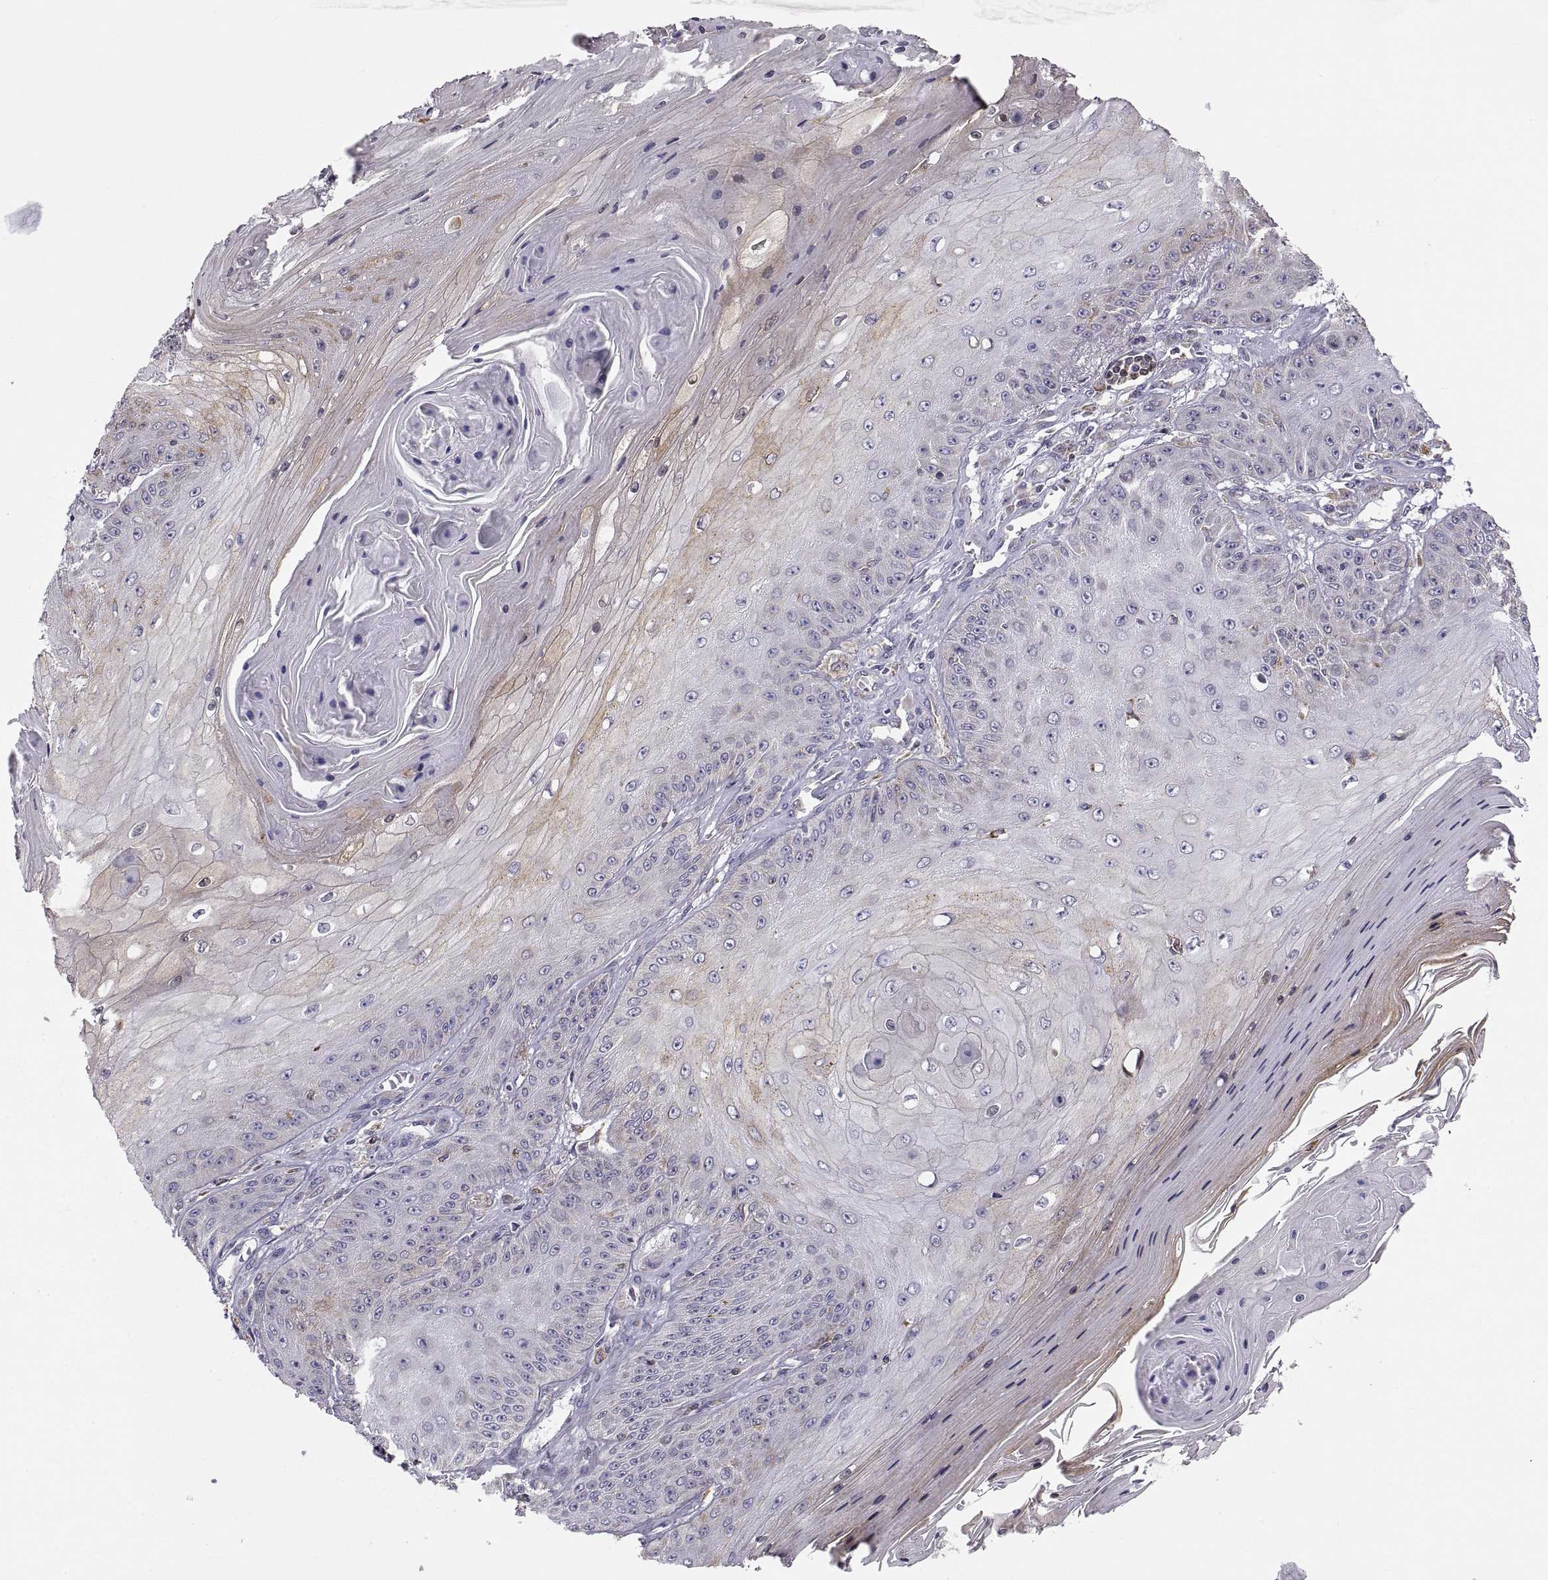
{"staining": {"intensity": "moderate", "quantity": "<25%", "location": "cytoplasmic/membranous"}, "tissue": "skin cancer", "cell_type": "Tumor cells", "image_type": "cancer", "snomed": [{"axis": "morphology", "description": "Squamous cell carcinoma, NOS"}, {"axis": "topography", "description": "Skin"}], "caption": "Protein staining reveals moderate cytoplasmic/membranous positivity in about <25% of tumor cells in skin squamous cell carcinoma.", "gene": "ERO1A", "patient": {"sex": "male", "age": 70}}